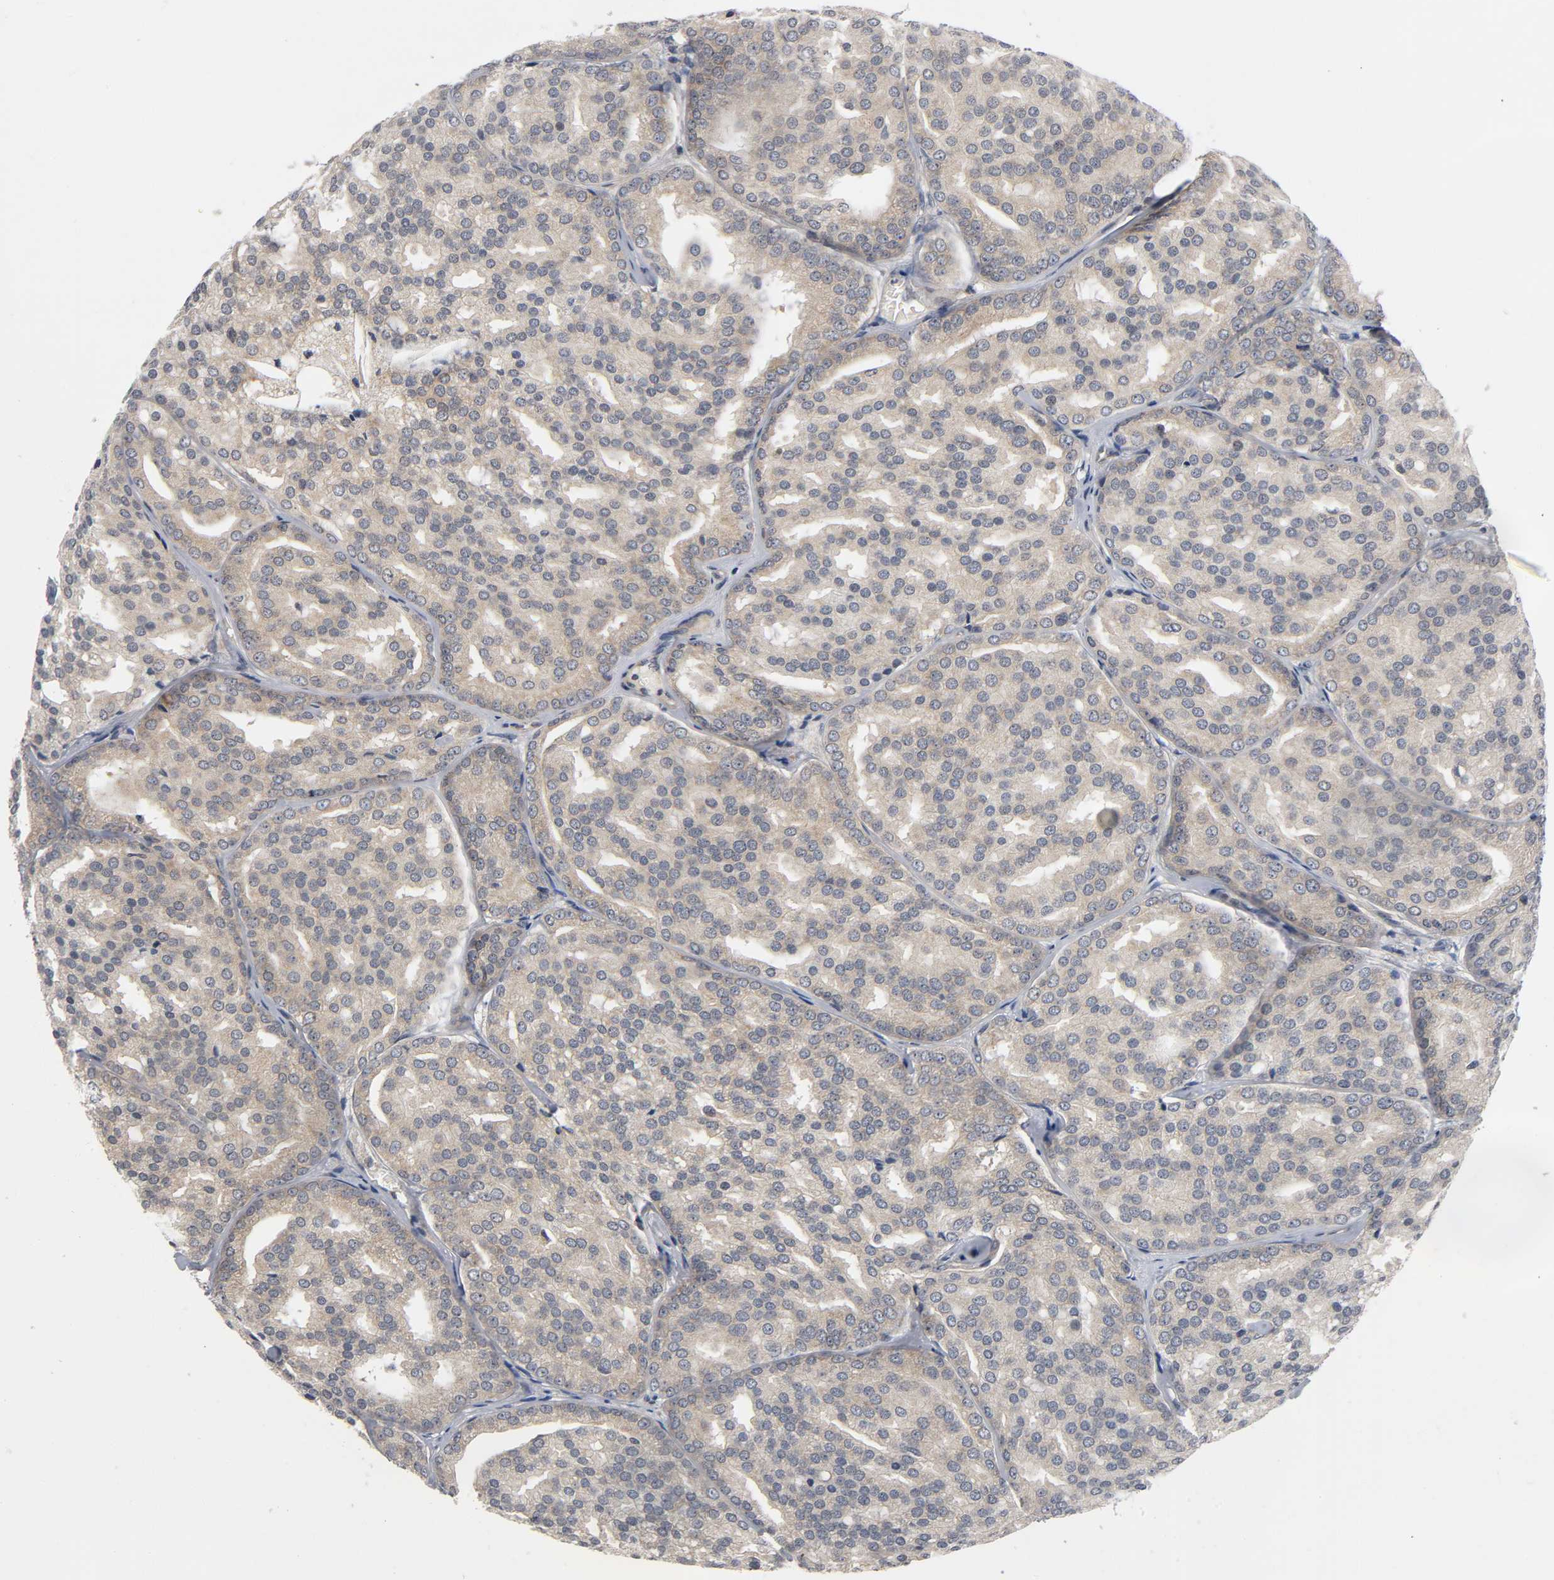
{"staining": {"intensity": "weak", "quantity": ">75%", "location": "cytoplasmic/membranous"}, "tissue": "prostate cancer", "cell_type": "Tumor cells", "image_type": "cancer", "snomed": [{"axis": "morphology", "description": "Adenocarcinoma, High grade"}, {"axis": "topography", "description": "Prostate"}], "caption": "Immunohistochemical staining of prostate high-grade adenocarcinoma exhibits low levels of weak cytoplasmic/membranous protein staining in about >75% of tumor cells. (DAB (3,3'-diaminobenzidine) IHC with brightfield microscopy, high magnification).", "gene": "MAPK8", "patient": {"sex": "male", "age": 64}}